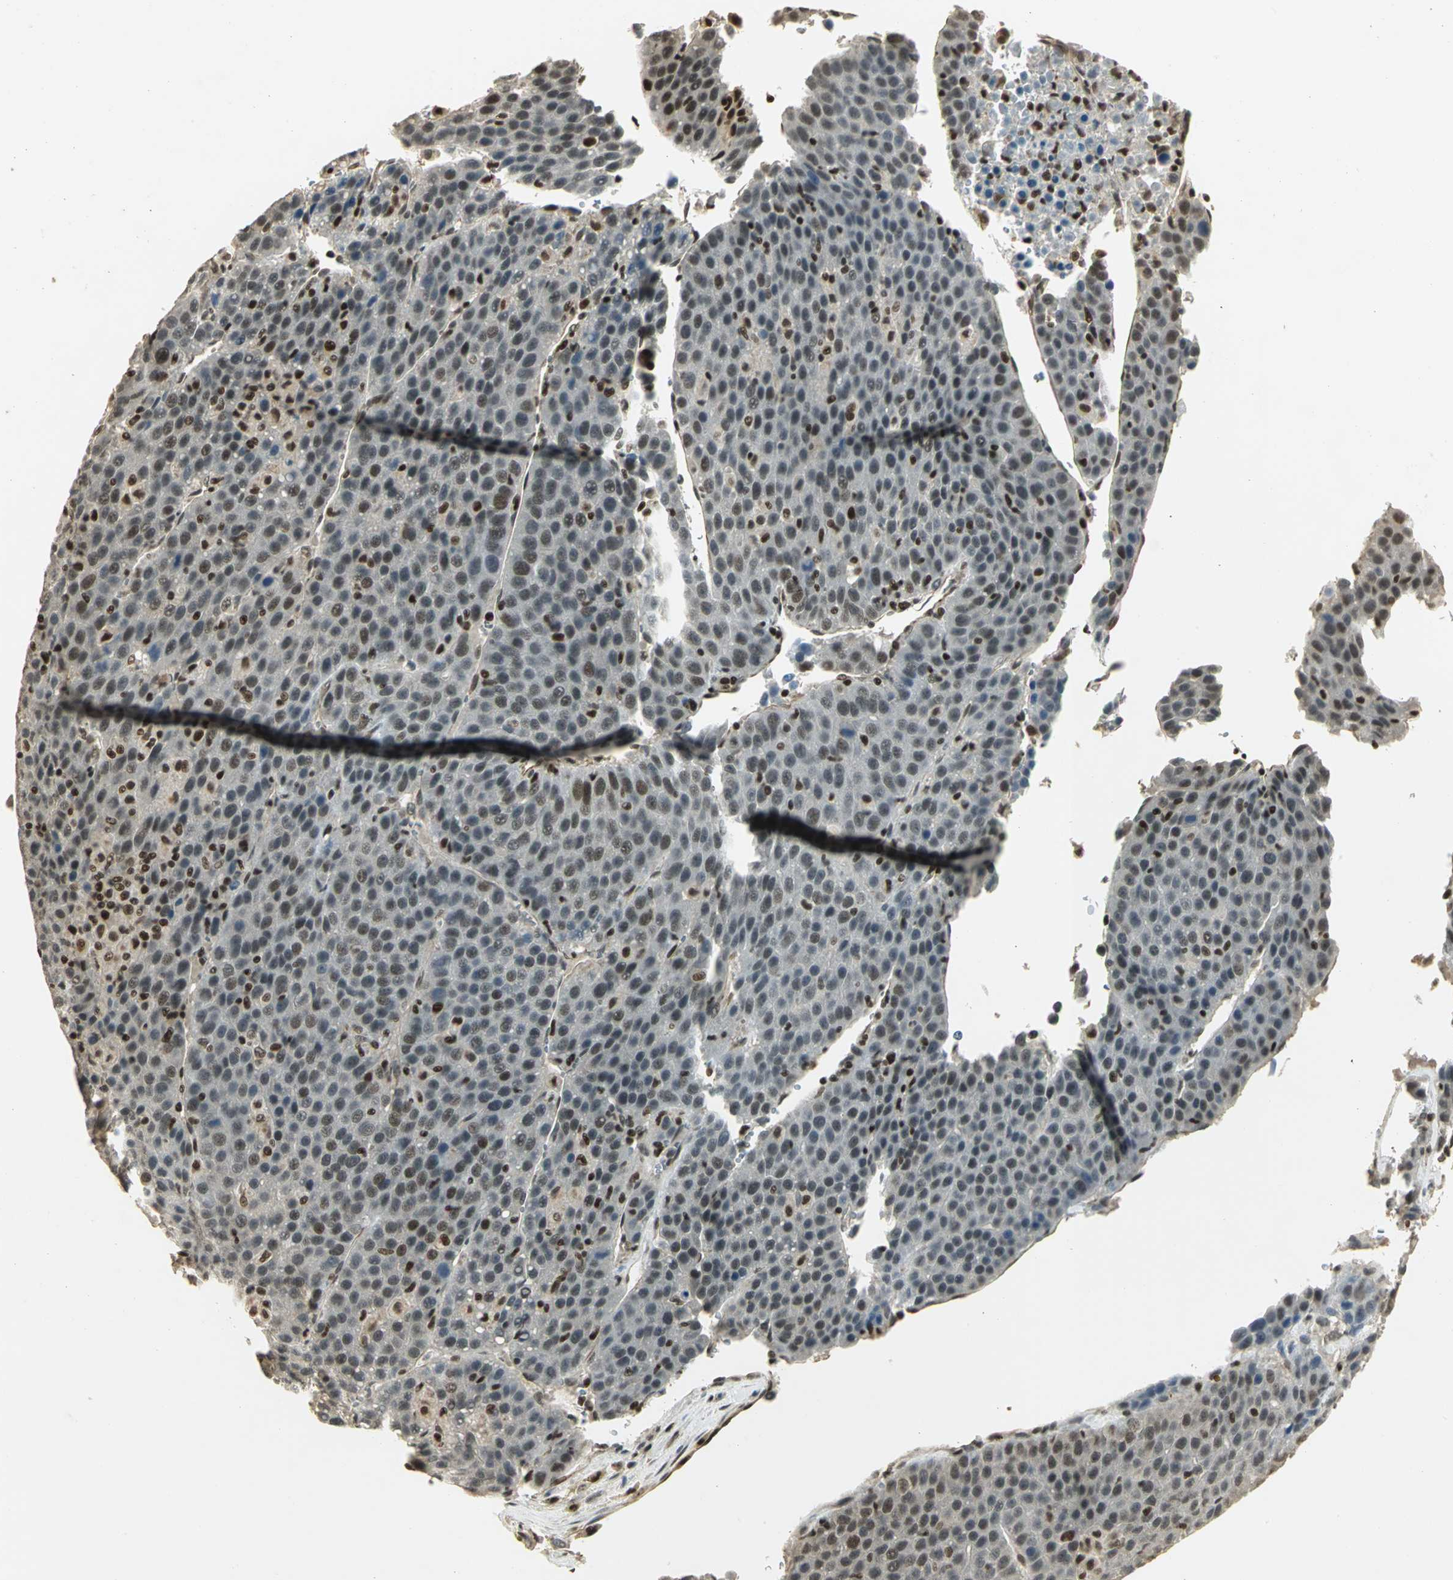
{"staining": {"intensity": "weak", "quantity": ">75%", "location": "nuclear"}, "tissue": "liver cancer", "cell_type": "Tumor cells", "image_type": "cancer", "snomed": [{"axis": "morphology", "description": "Carcinoma, Hepatocellular, NOS"}, {"axis": "topography", "description": "Liver"}], "caption": "About >75% of tumor cells in liver cancer show weak nuclear protein positivity as visualized by brown immunohistochemical staining.", "gene": "ELF1", "patient": {"sex": "female", "age": 53}}